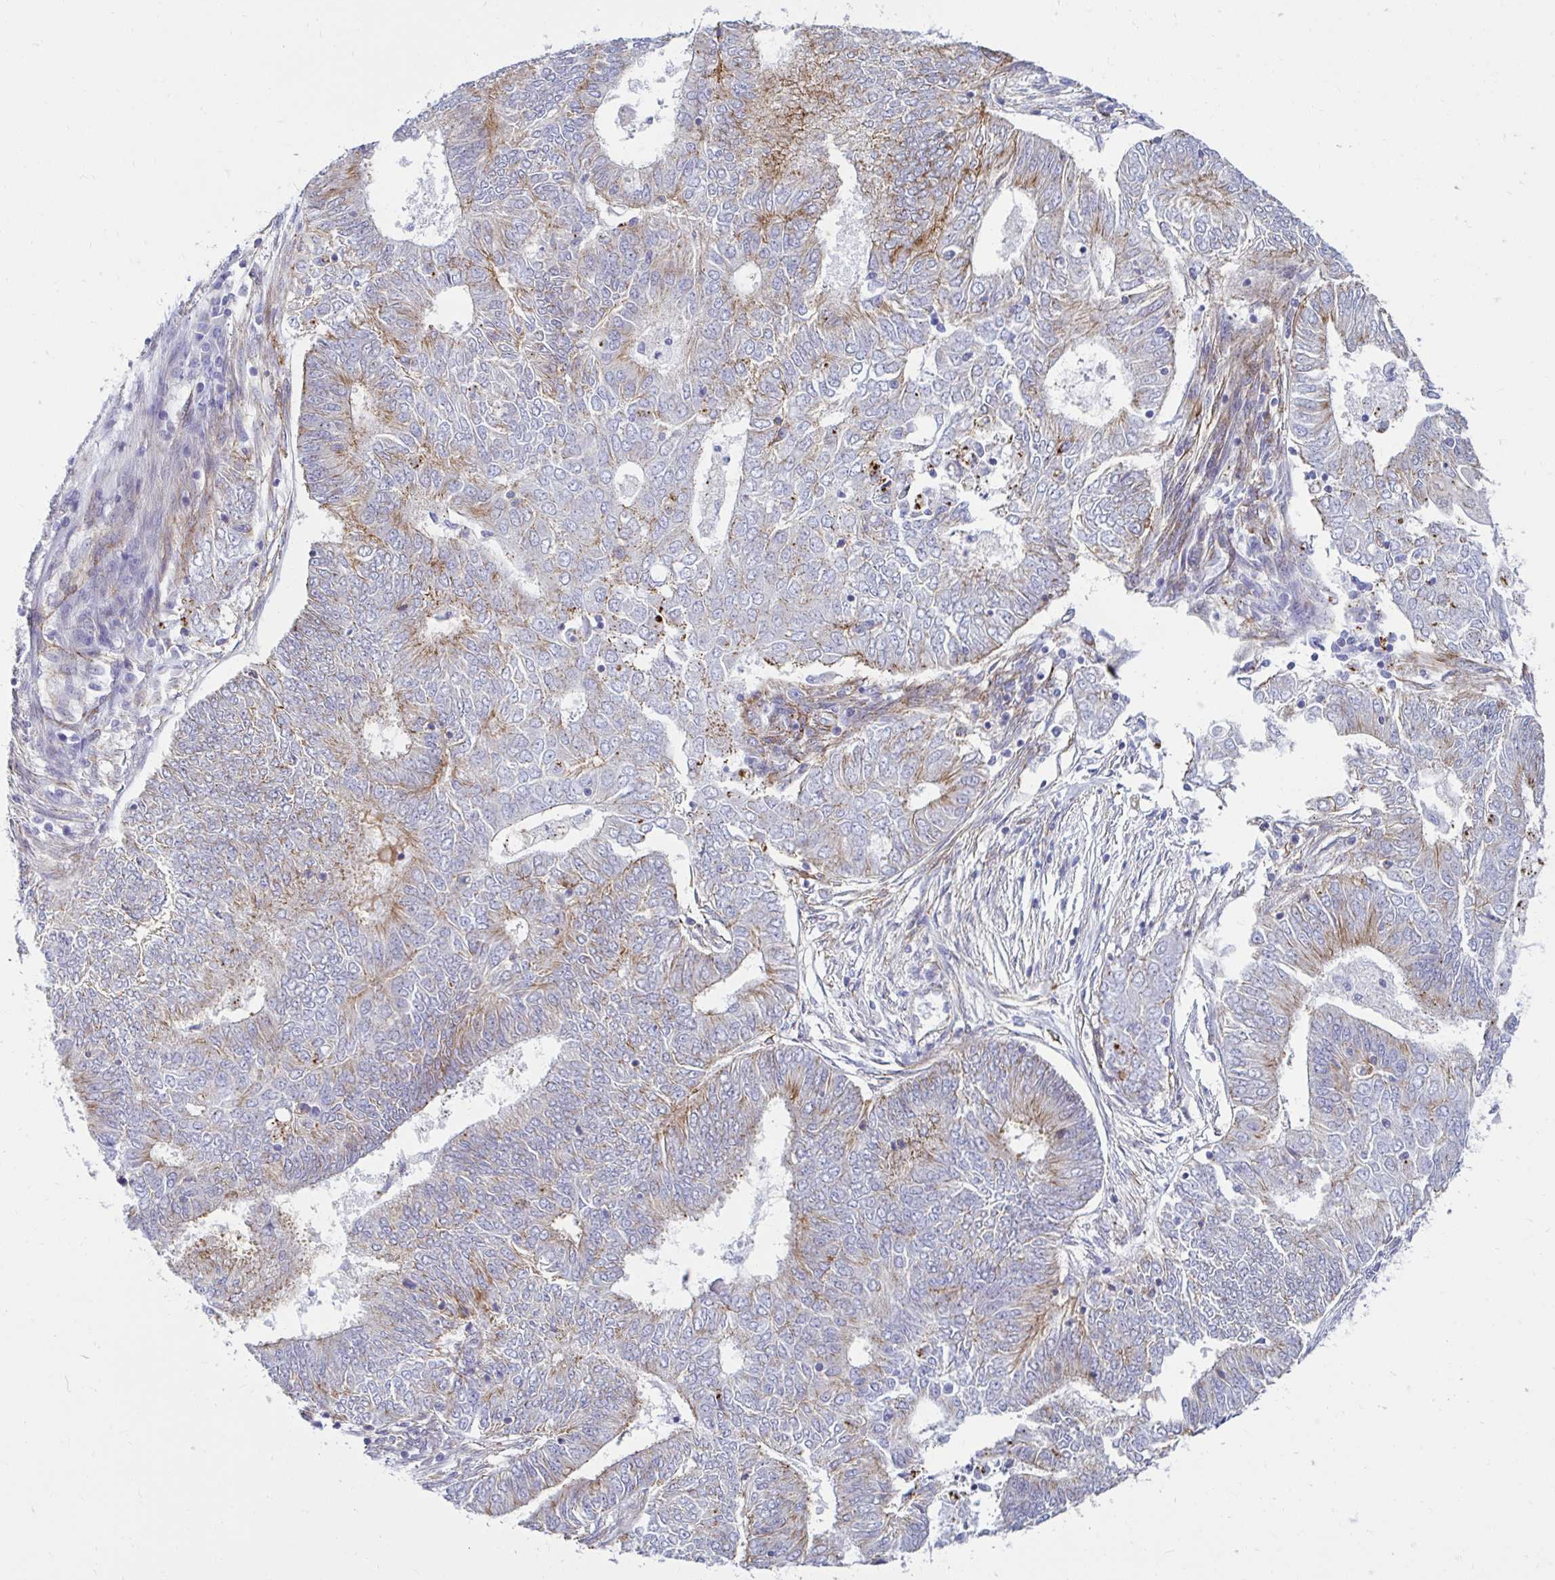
{"staining": {"intensity": "weak", "quantity": "<25%", "location": "cytoplasmic/membranous"}, "tissue": "endometrial cancer", "cell_type": "Tumor cells", "image_type": "cancer", "snomed": [{"axis": "morphology", "description": "Adenocarcinoma, NOS"}, {"axis": "topography", "description": "Endometrium"}], "caption": "DAB (3,3'-diaminobenzidine) immunohistochemical staining of human endometrial cancer (adenocarcinoma) displays no significant staining in tumor cells.", "gene": "ANKRD62", "patient": {"sex": "female", "age": 62}}